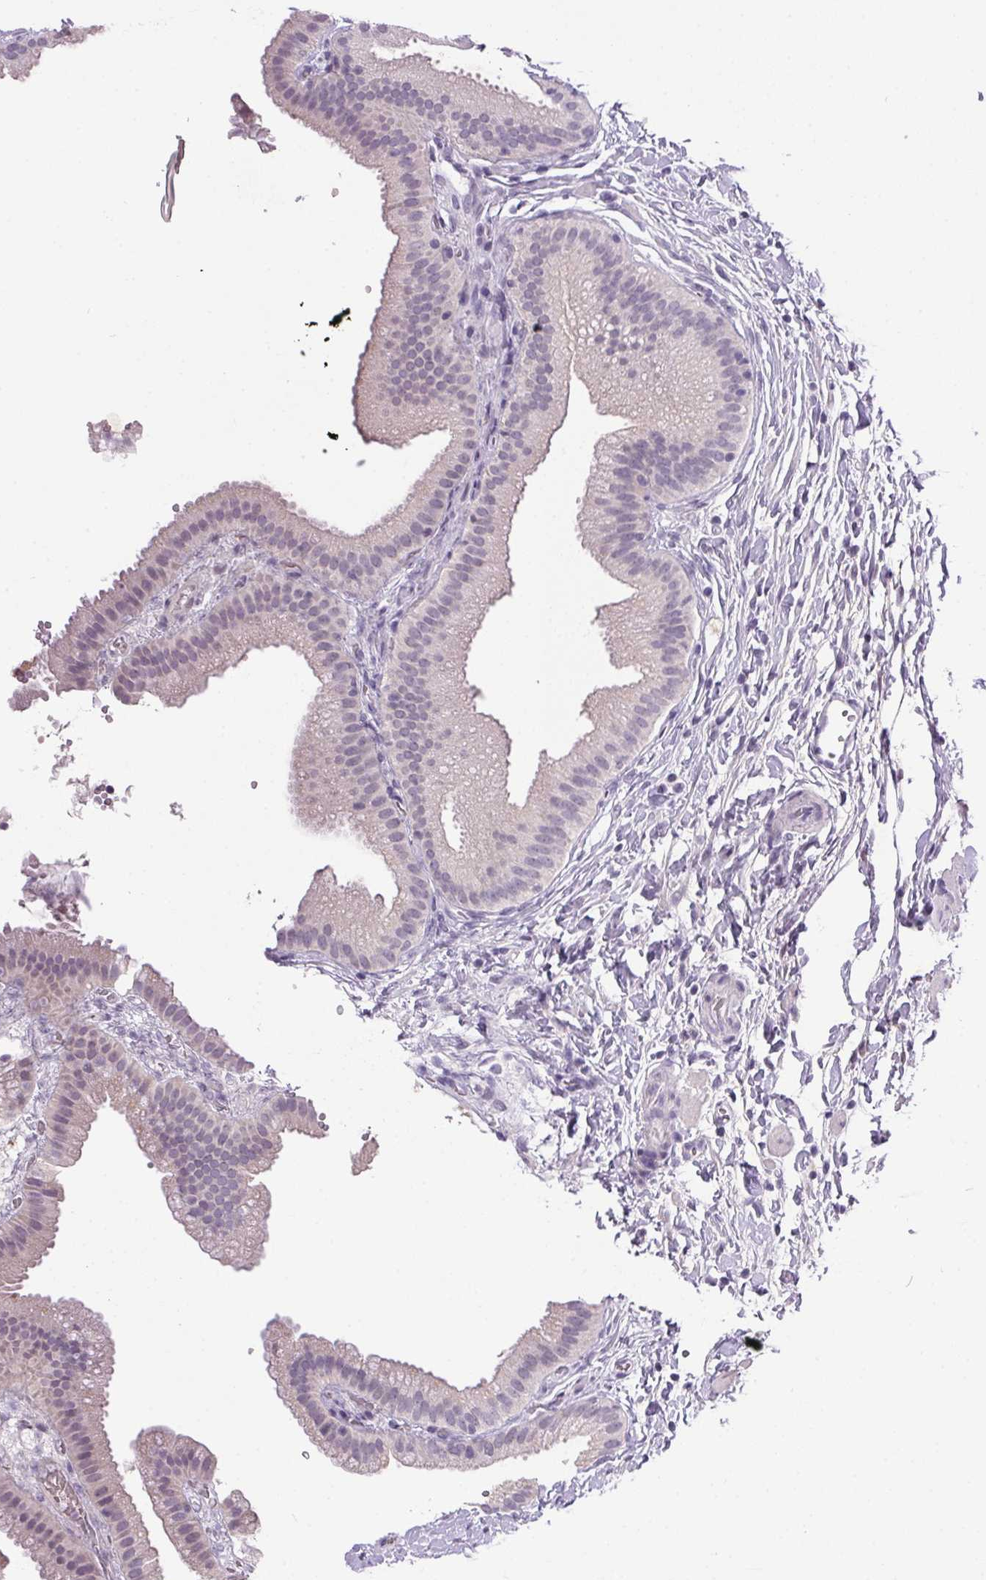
{"staining": {"intensity": "negative", "quantity": "none", "location": "none"}, "tissue": "gallbladder", "cell_type": "Glandular cells", "image_type": "normal", "snomed": [{"axis": "morphology", "description": "Normal tissue, NOS"}, {"axis": "topography", "description": "Gallbladder"}], "caption": "Photomicrograph shows no significant protein positivity in glandular cells of unremarkable gallbladder. The staining is performed using DAB (3,3'-diaminobenzidine) brown chromogen with nuclei counter-stained in using hematoxylin.", "gene": "TRDN", "patient": {"sex": "female", "age": 63}}